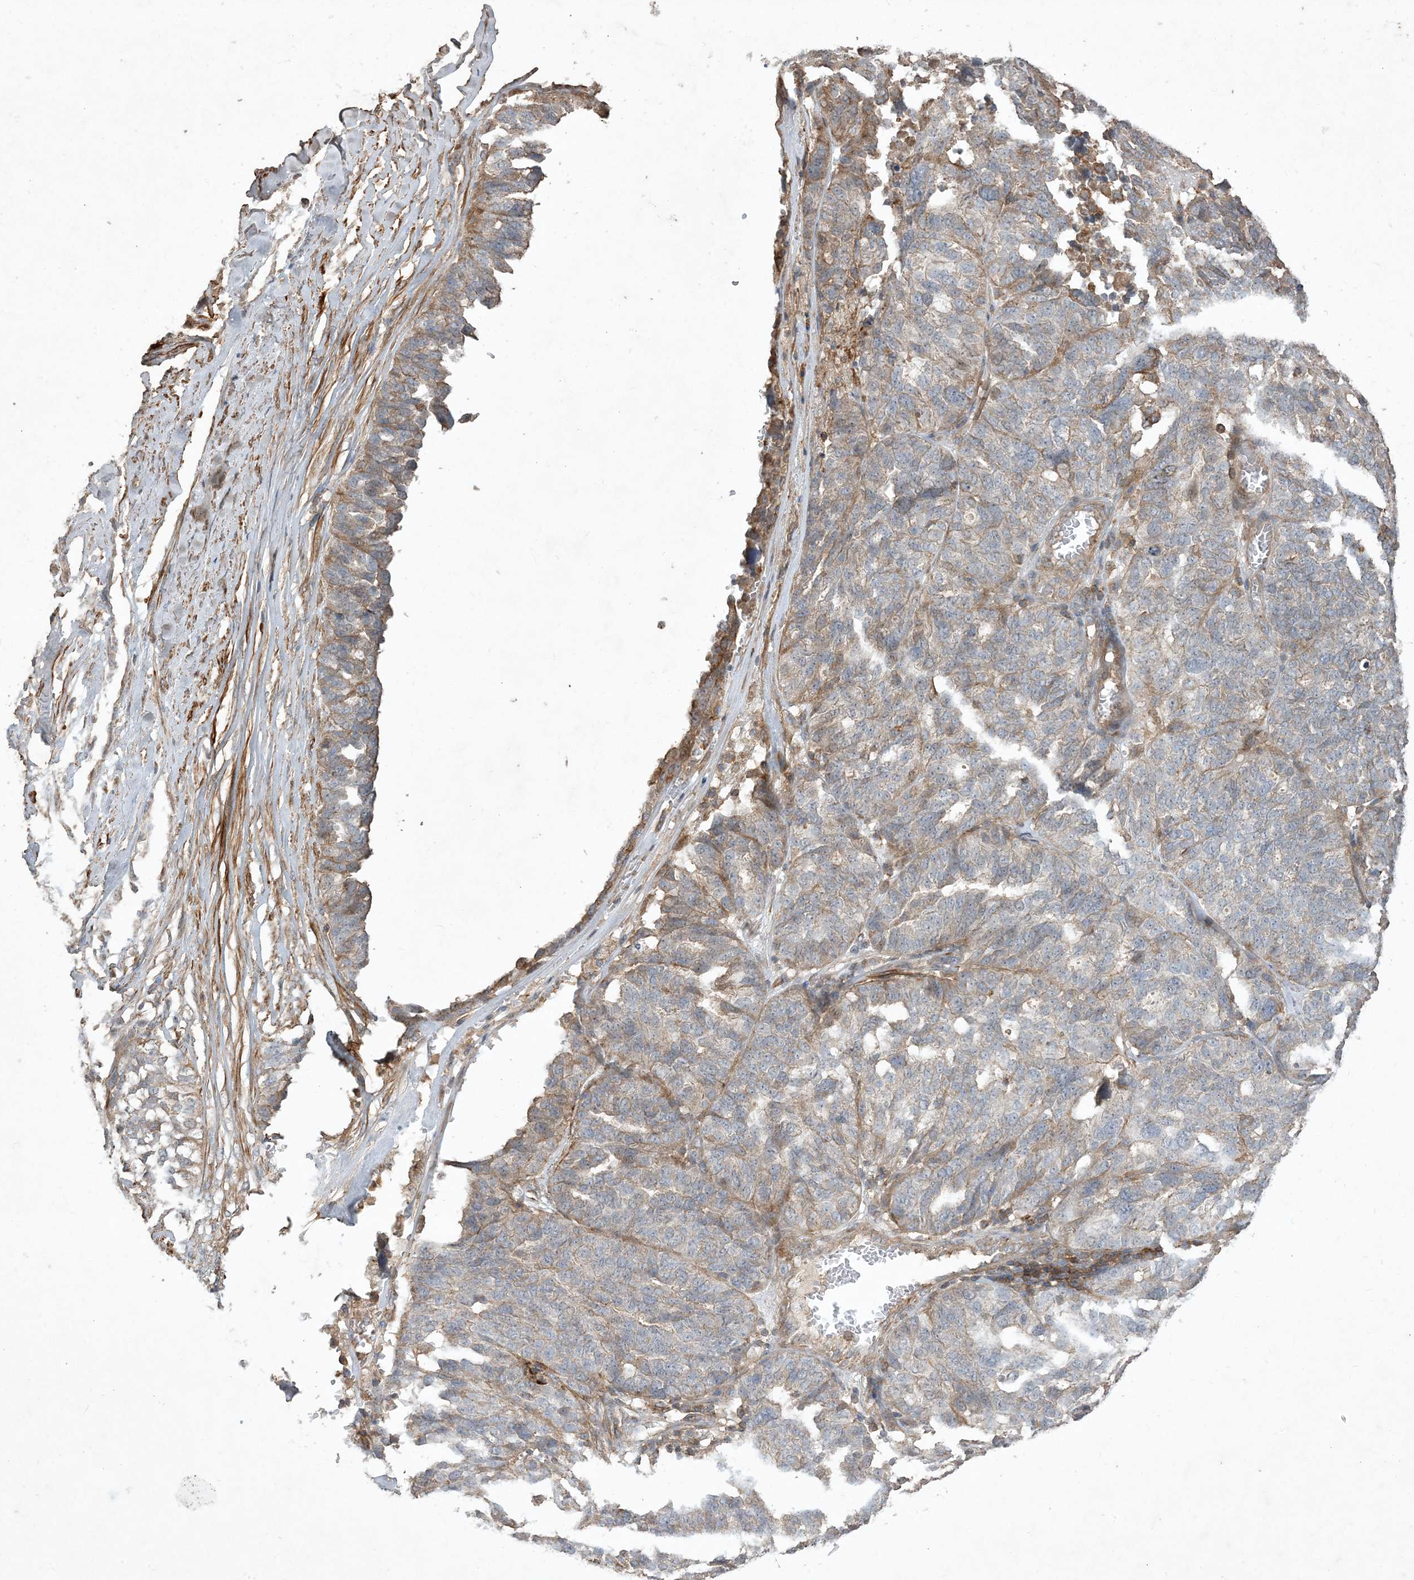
{"staining": {"intensity": "moderate", "quantity": "<25%", "location": "cytoplasmic/membranous"}, "tissue": "ovarian cancer", "cell_type": "Tumor cells", "image_type": "cancer", "snomed": [{"axis": "morphology", "description": "Cystadenocarcinoma, serous, NOS"}, {"axis": "topography", "description": "Ovary"}], "caption": "Immunohistochemical staining of human serous cystadenocarcinoma (ovarian) reveals low levels of moderate cytoplasmic/membranous staining in about <25% of tumor cells.", "gene": "PRRT3", "patient": {"sex": "female", "age": 59}}